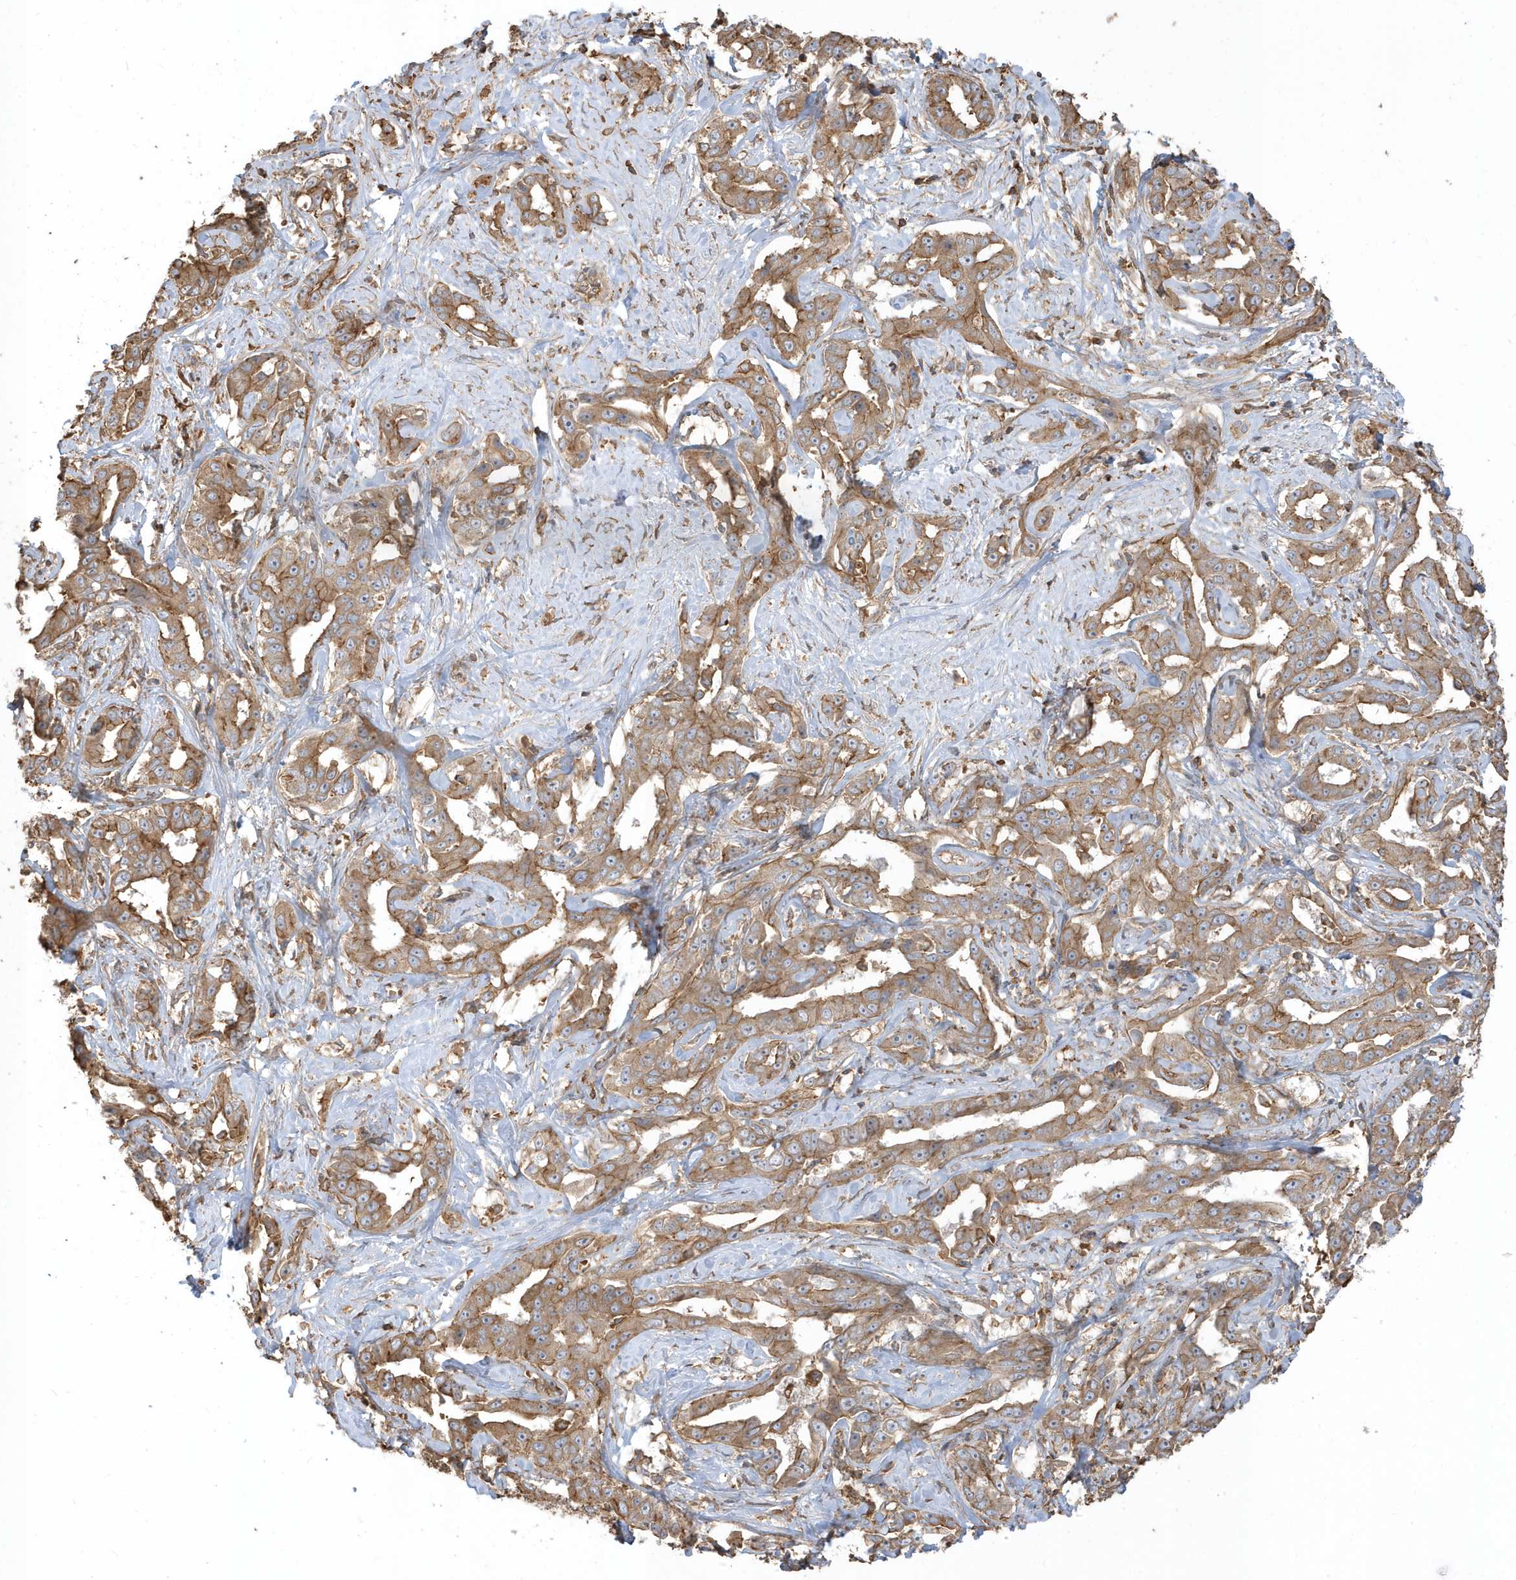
{"staining": {"intensity": "moderate", "quantity": ">75%", "location": "cytoplasmic/membranous"}, "tissue": "liver cancer", "cell_type": "Tumor cells", "image_type": "cancer", "snomed": [{"axis": "morphology", "description": "Cholangiocarcinoma"}, {"axis": "topography", "description": "Liver"}], "caption": "Immunohistochemistry of human liver cholangiocarcinoma exhibits medium levels of moderate cytoplasmic/membranous staining in about >75% of tumor cells.", "gene": "ZBTB8A", "patient": {"sex": "male", "age": 59}}